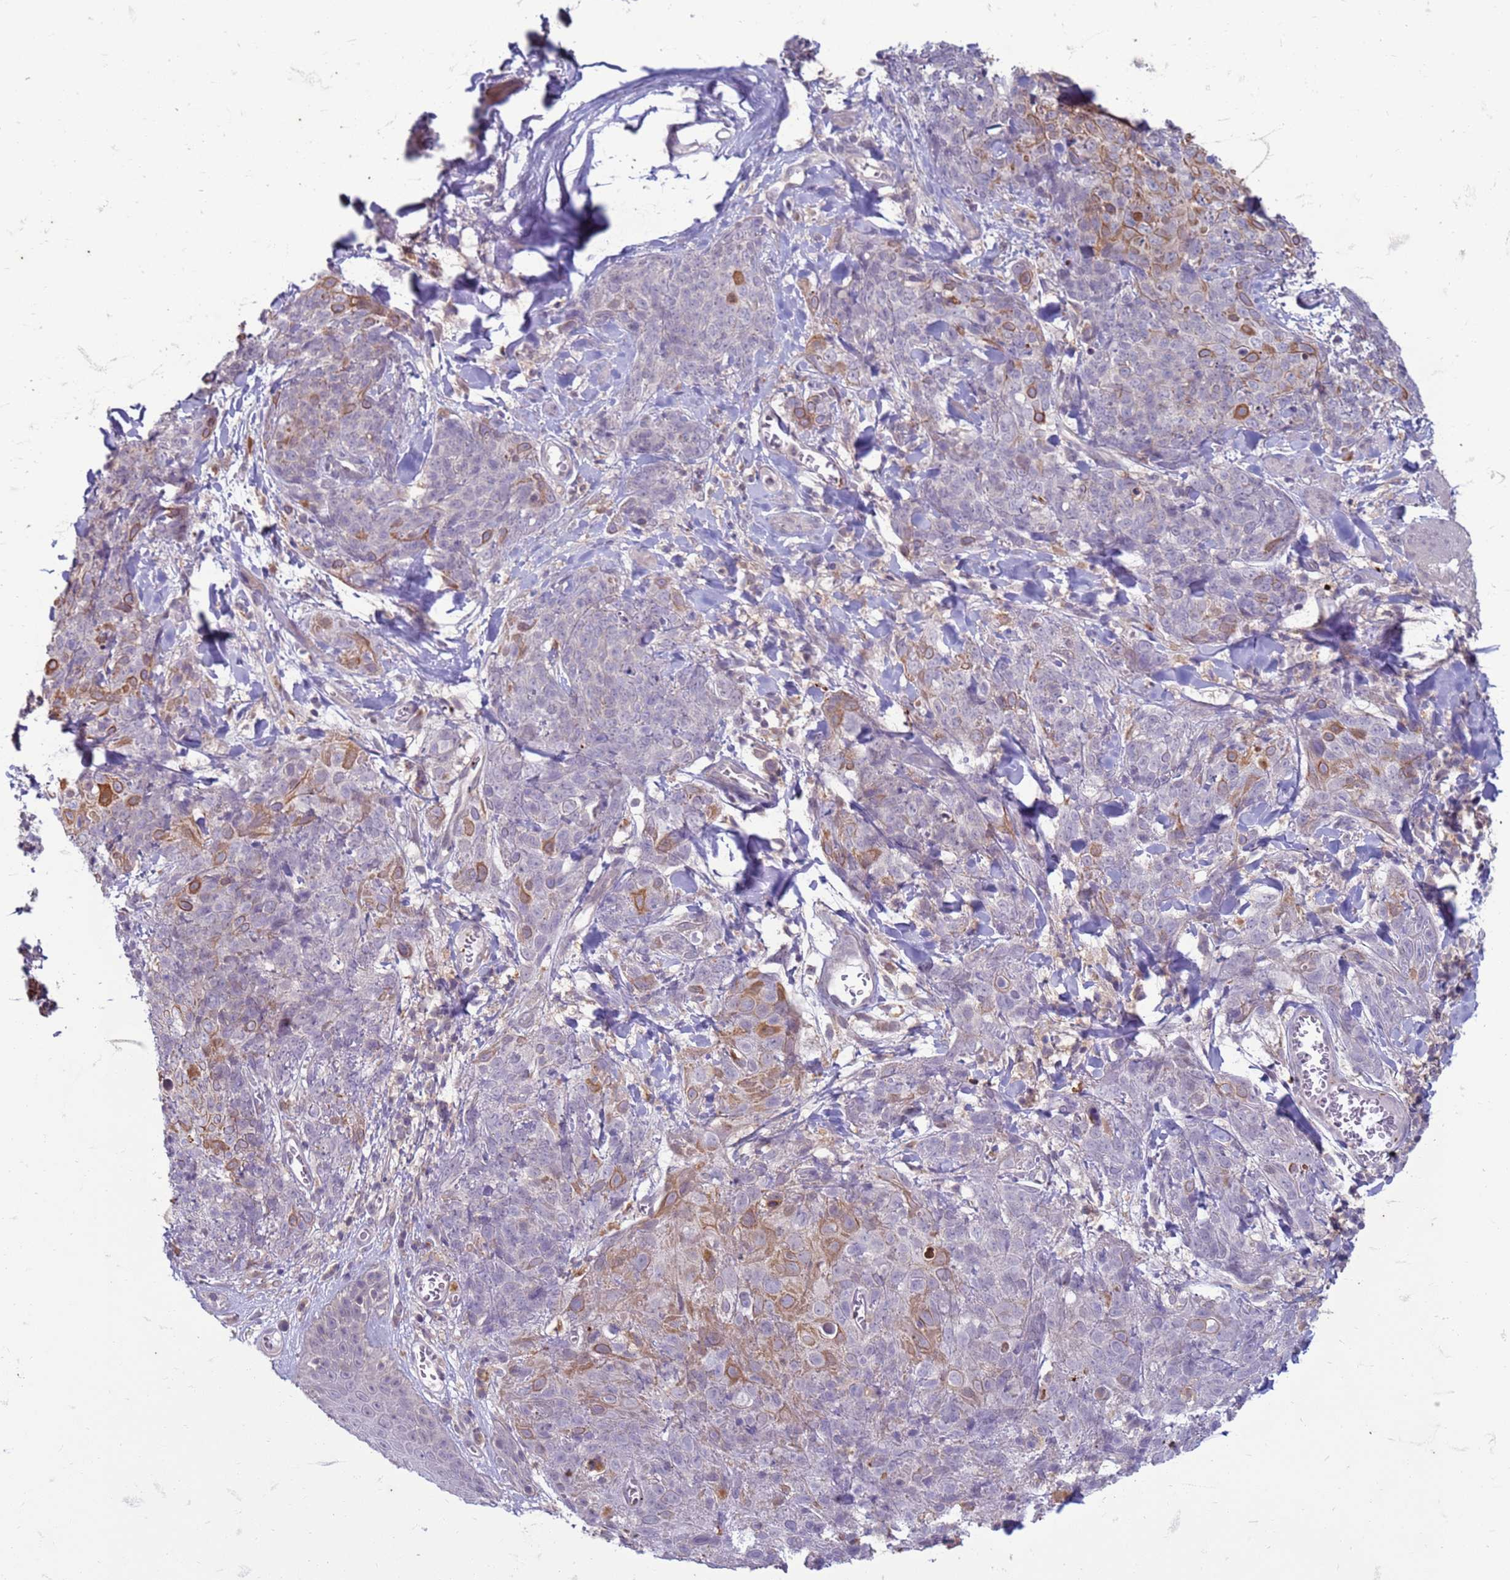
{"staining": {"intensity": "moderate", "quantity": "<25%", "location": "cytoplasmic/membranous"}, "tissue": "skin cancer", "cell_type": "Tumor cells", "image_type": "cancer", "snomed": [{"axis": "morphology", "description": "Squamous cell carcinoma, NOS"}, {"axis": "topography", "description": "Skin"}, {"axis": "topography", "description": "Vulva"}], "caption": "Immunohistochemical staining of human skin cancer (squamous cell carcinoma) exhibits low levels of moderate cytoplasmic/membranous protein positivity in approximately <25% of tumor cells.", "gene": "SLC15A3", "patient": {"sex": "female", "age": 85}}